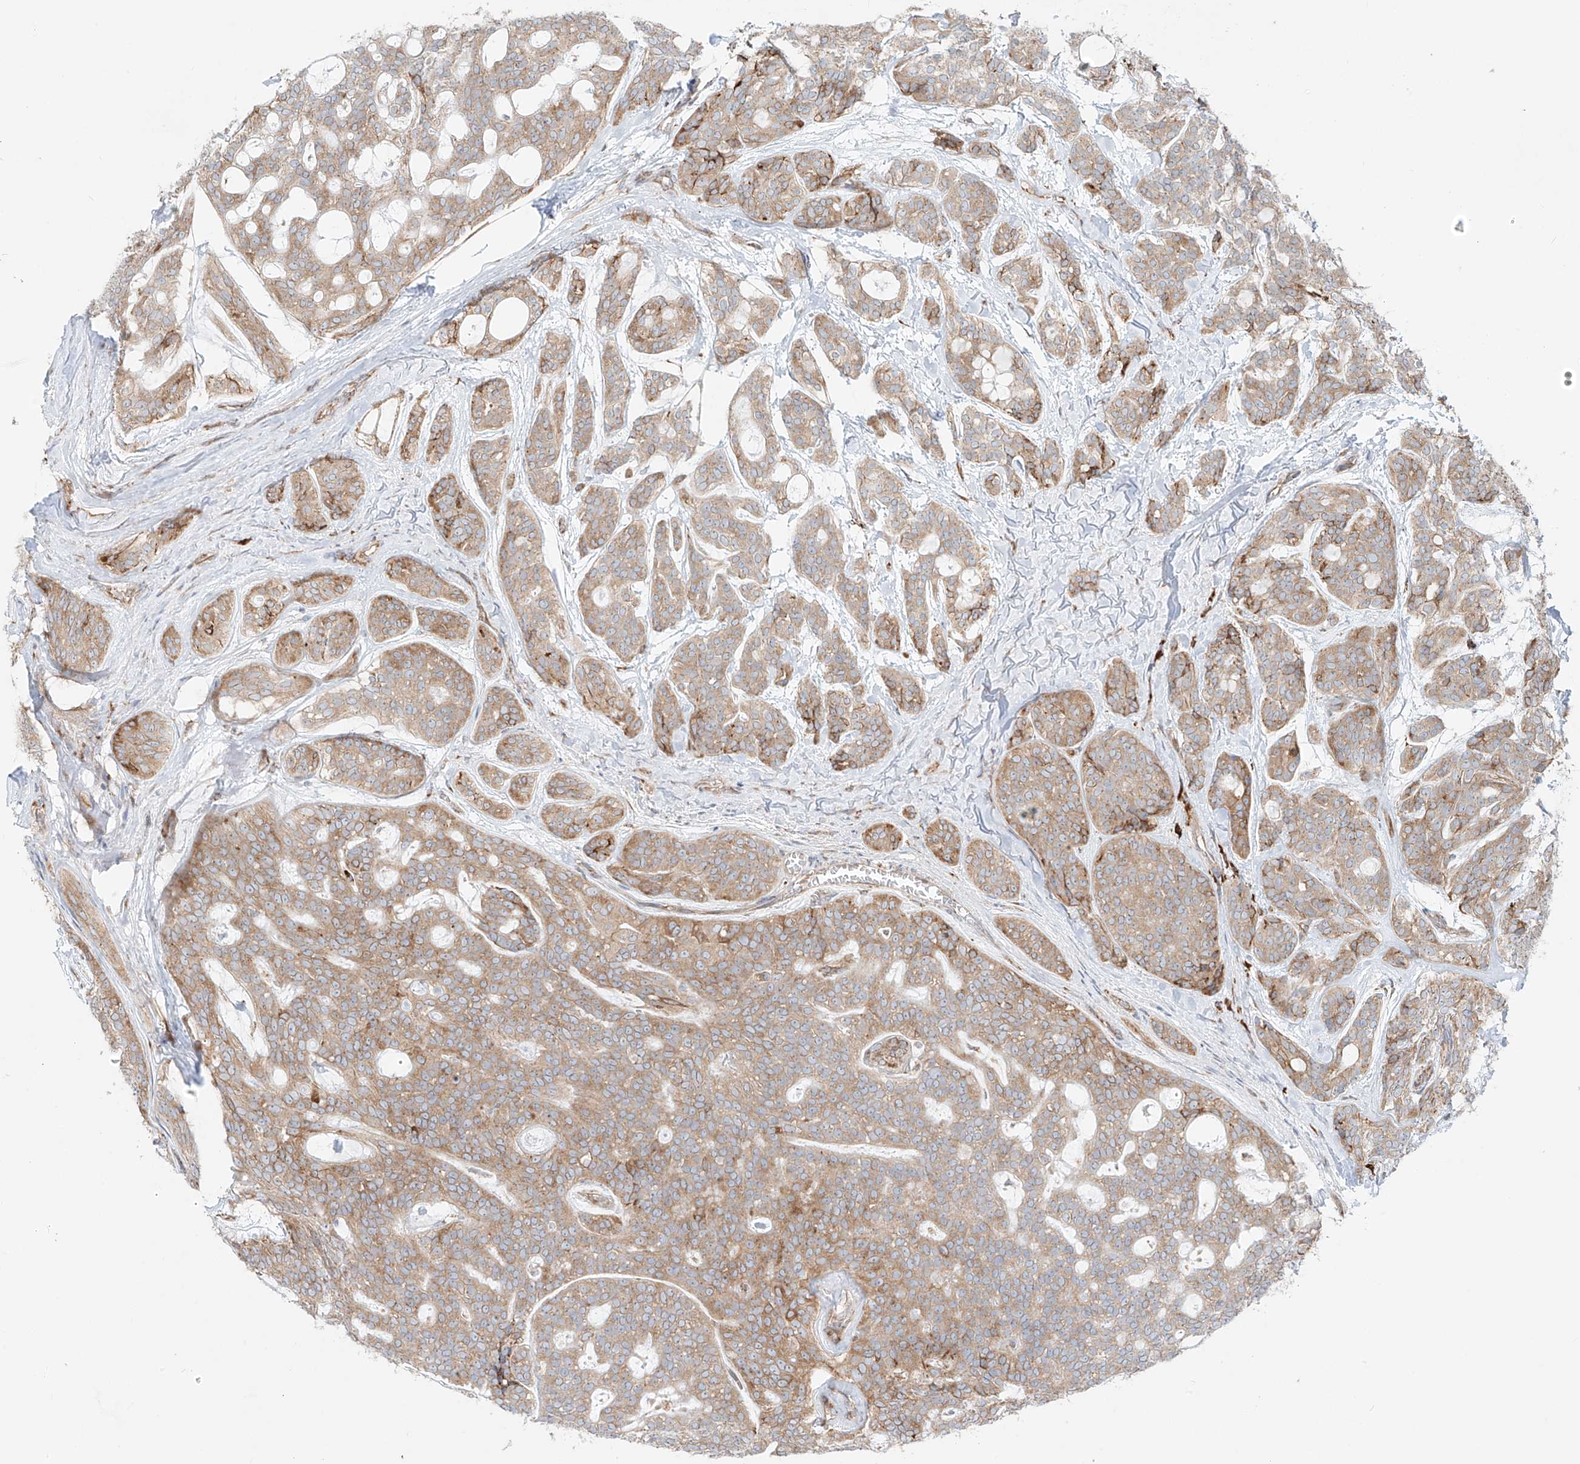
{"staining": {"intensity": "weak", "quantity": "25%-75%", "location": "cytoplasmic/membranous"}, "tissue": "head and neck cancer", "cell_type": "Tumor cells", "image_type": "cancer", "snomed": [{"axis": "morphology", "description": "Adenocarcinoma, NOS"}, {"axis": "topography", "description": "Head-Neck"}], "caption": "Immunohistochemistry (IHC) histopathology image of neoplastic tissue: human head and neck cancer (adenocarcinoma) stained using IHC displays low levels of weak protein expression localized specifically in the cytoplasmic/membranous of tumor cells, appearing as a cytoplasmic/membranous brown color.", "gene": "EIPR1", "patient": {"sex": "male", "age": 66}}